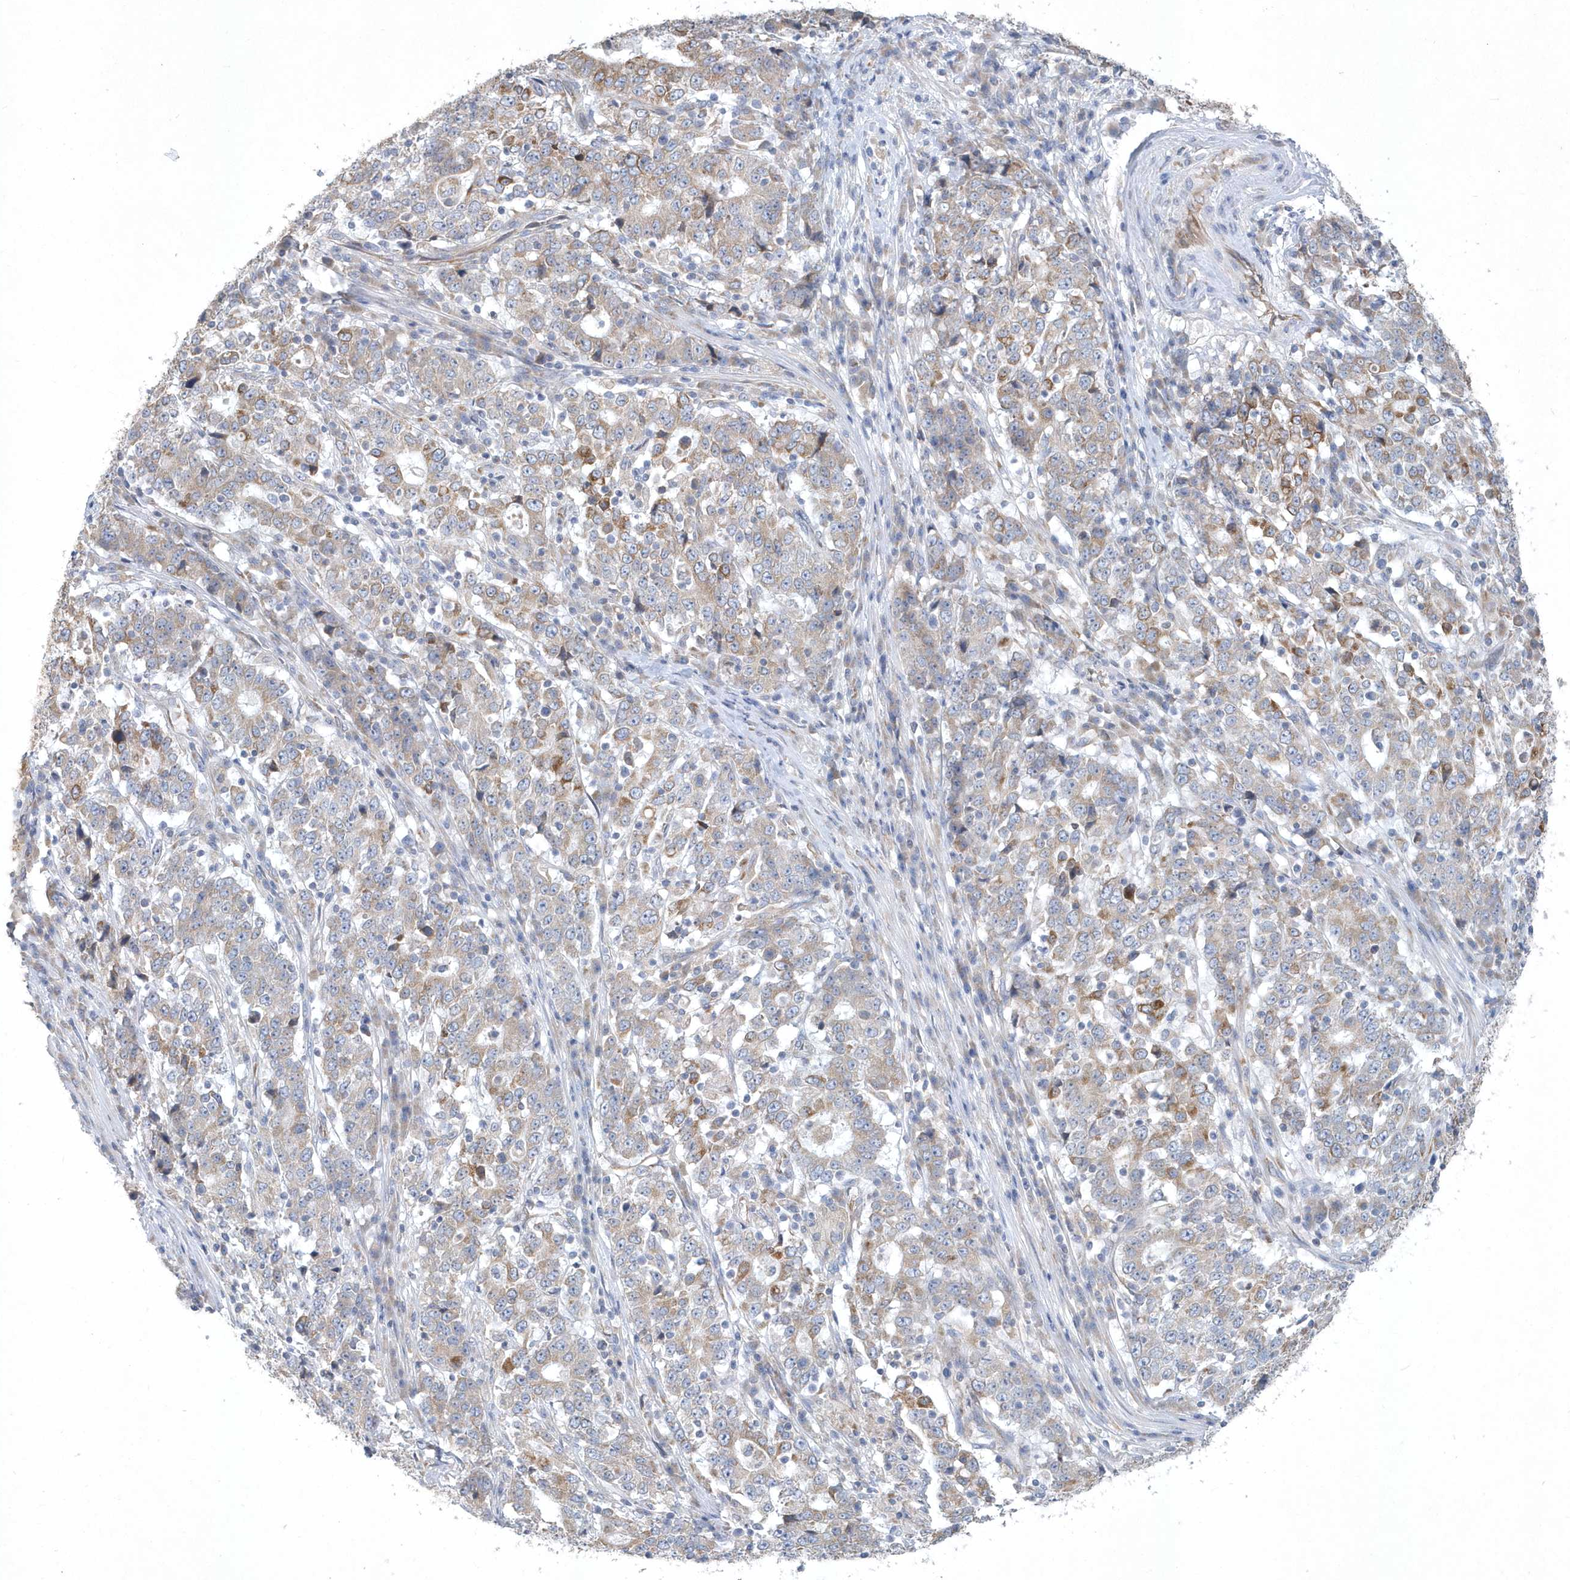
{"staining": {"intensity": "moderate", "quantity": "<25%", "location": "cytoplasmic/membranous"}, "tissue": "stomach cancer", "cell_type": "Tumor cells", "image_type": "cancer", "snomed": [{"axis": "morphology", "description": "Adenocarcinoma, NOS"}, {"axis": "topography", "description": "Stomach"}], "caption": "The histopathology image exhibits a brown stain indicating the presence of a protein in the cytoplasmic/membranous of tumor cells in stomach adenocarcinoma. Nuclei are stained in blue.", "gene": "DGAT1", "patient": {"sex": "male", "age": 59}}